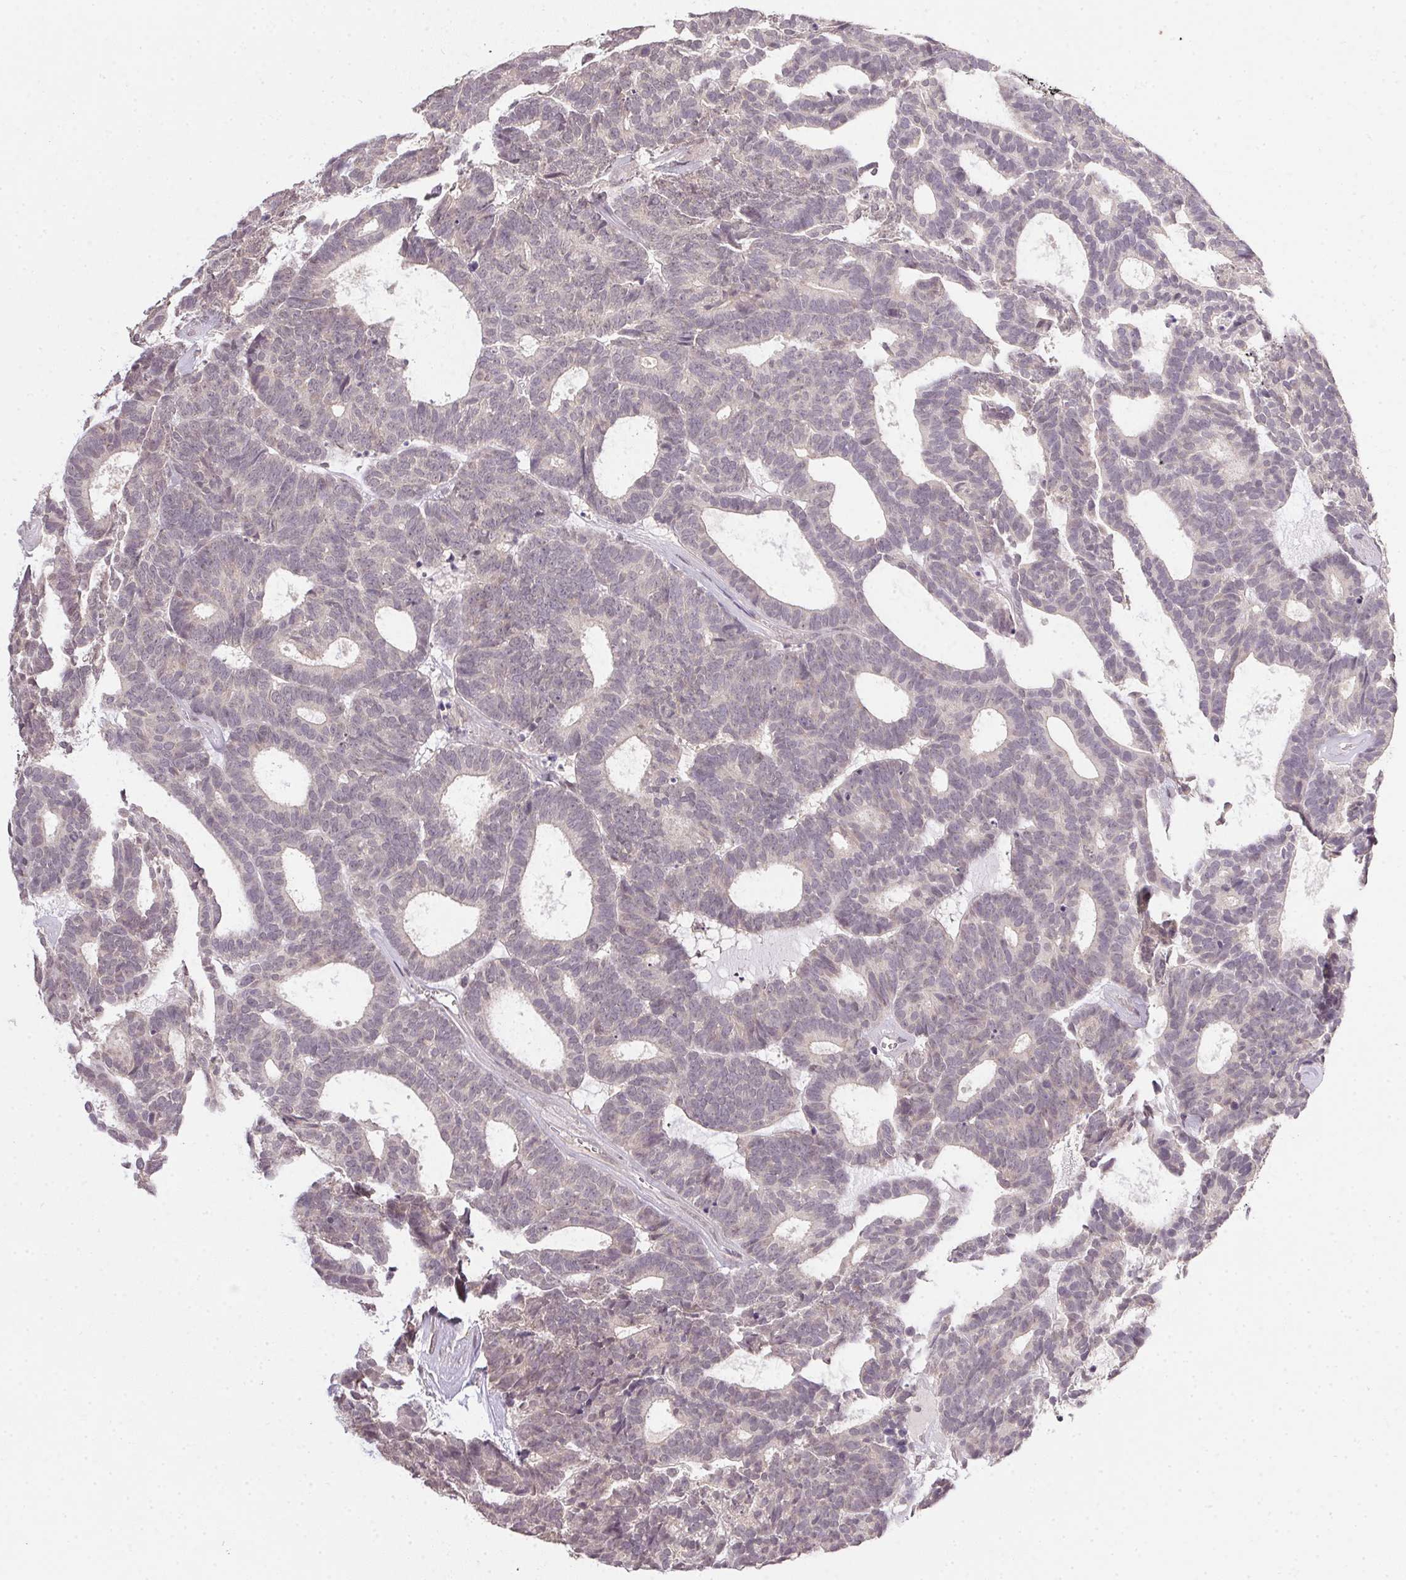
{"staining": {"intensity": "negative", "quantity": "none", "location": "none"}, "tissue": "head and neck cancer", "cell_type": "Tumor cells", "image_type": "cancer", "snomed": [{"axis": "morphology", "description": "Adenocarcinoma, NOS"}, {"axis": "topography", "description": "Head-Neck"}], "caption": "Immunohistochemical staining of head and neck adenocarcinoma demonstrates no significant staining in tumor cells.", "gene": "PPP4R4", "patient": {"sex": "female", "age": 81}}